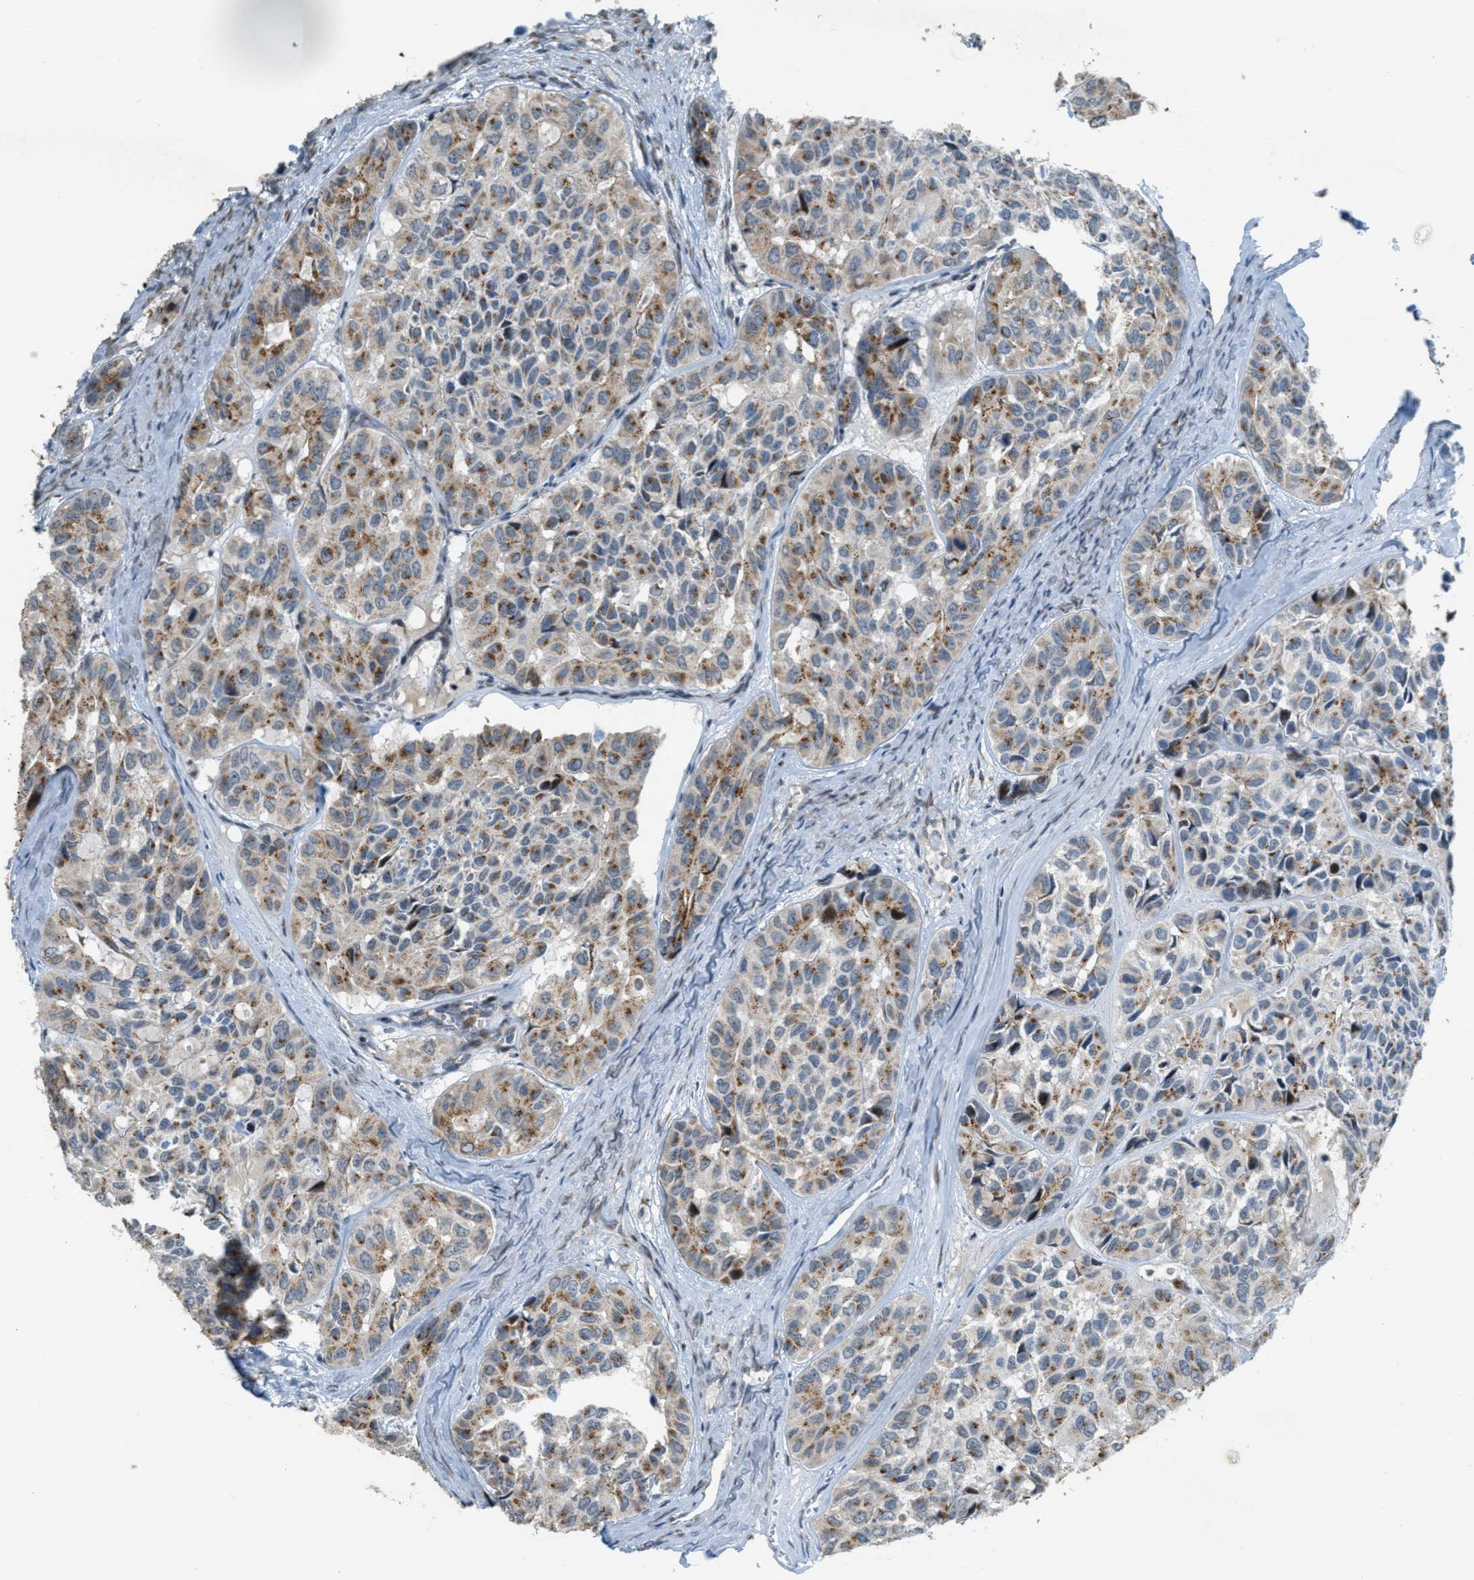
{"staining": {"intensity": "moderate", "quantity": ">75%", "location": "cytoplasmic/membranous"}, "tissue": "head and neck cancer", "cell_type": "Tumor cells", "image_type": "cancer", "snomed": [{"axis": "morphology", "description": "Adenocarcinoma, NOS"}, {"axis": "topography", "description": "Salivary gland, NOS"}, {"axis": "topography", "description": "Head-Neck"}], "caption": "DAB (3,3'-diaminobenzidine) immunohistochemical staining of head and neck adenocarcinoma reveals moderate cytoplasmic/membranous protein positivity in about >75% of tumor cells.", "gene": "ZFPL1", "patient": {"sex": "female", "age": 76}}